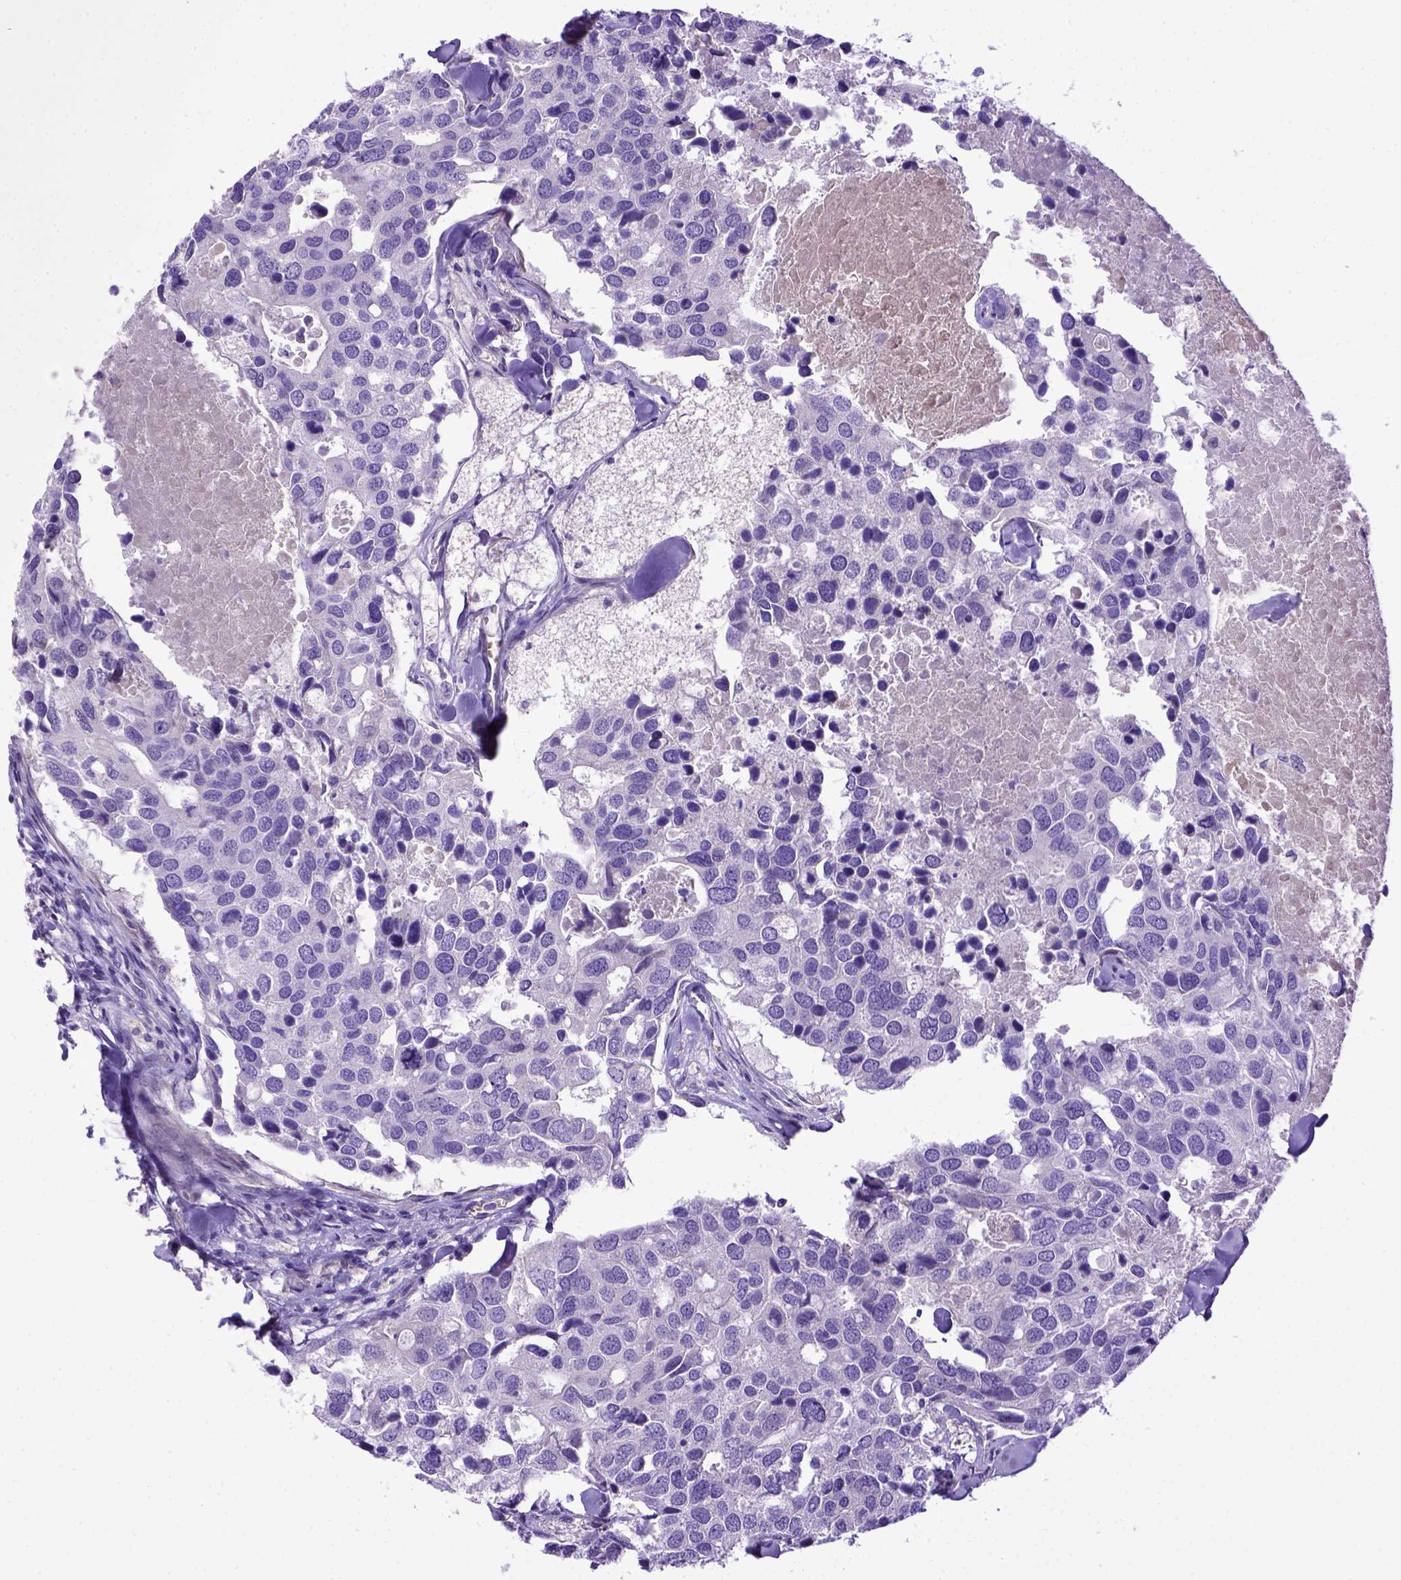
{"staining": {"intensity": "negative", "quantity": "none", "location": "none"}, "tissue": "breast cancer", "cell_type": "Tumor cells", "image_type": "cancer", "snomed": [{"axis": "morphology", "description": "Duct carcinoma"}, {"axis": "topography", "description": "Breast"}], "caption": "Immunohistochemistry photomicrograph of infiltrating ductal carcinoma (breast) stained for a protein (brown), which shows no expression in tumor cells.", "gene": "ADAM12", "patient": {"sex": "female", "age": 83}}